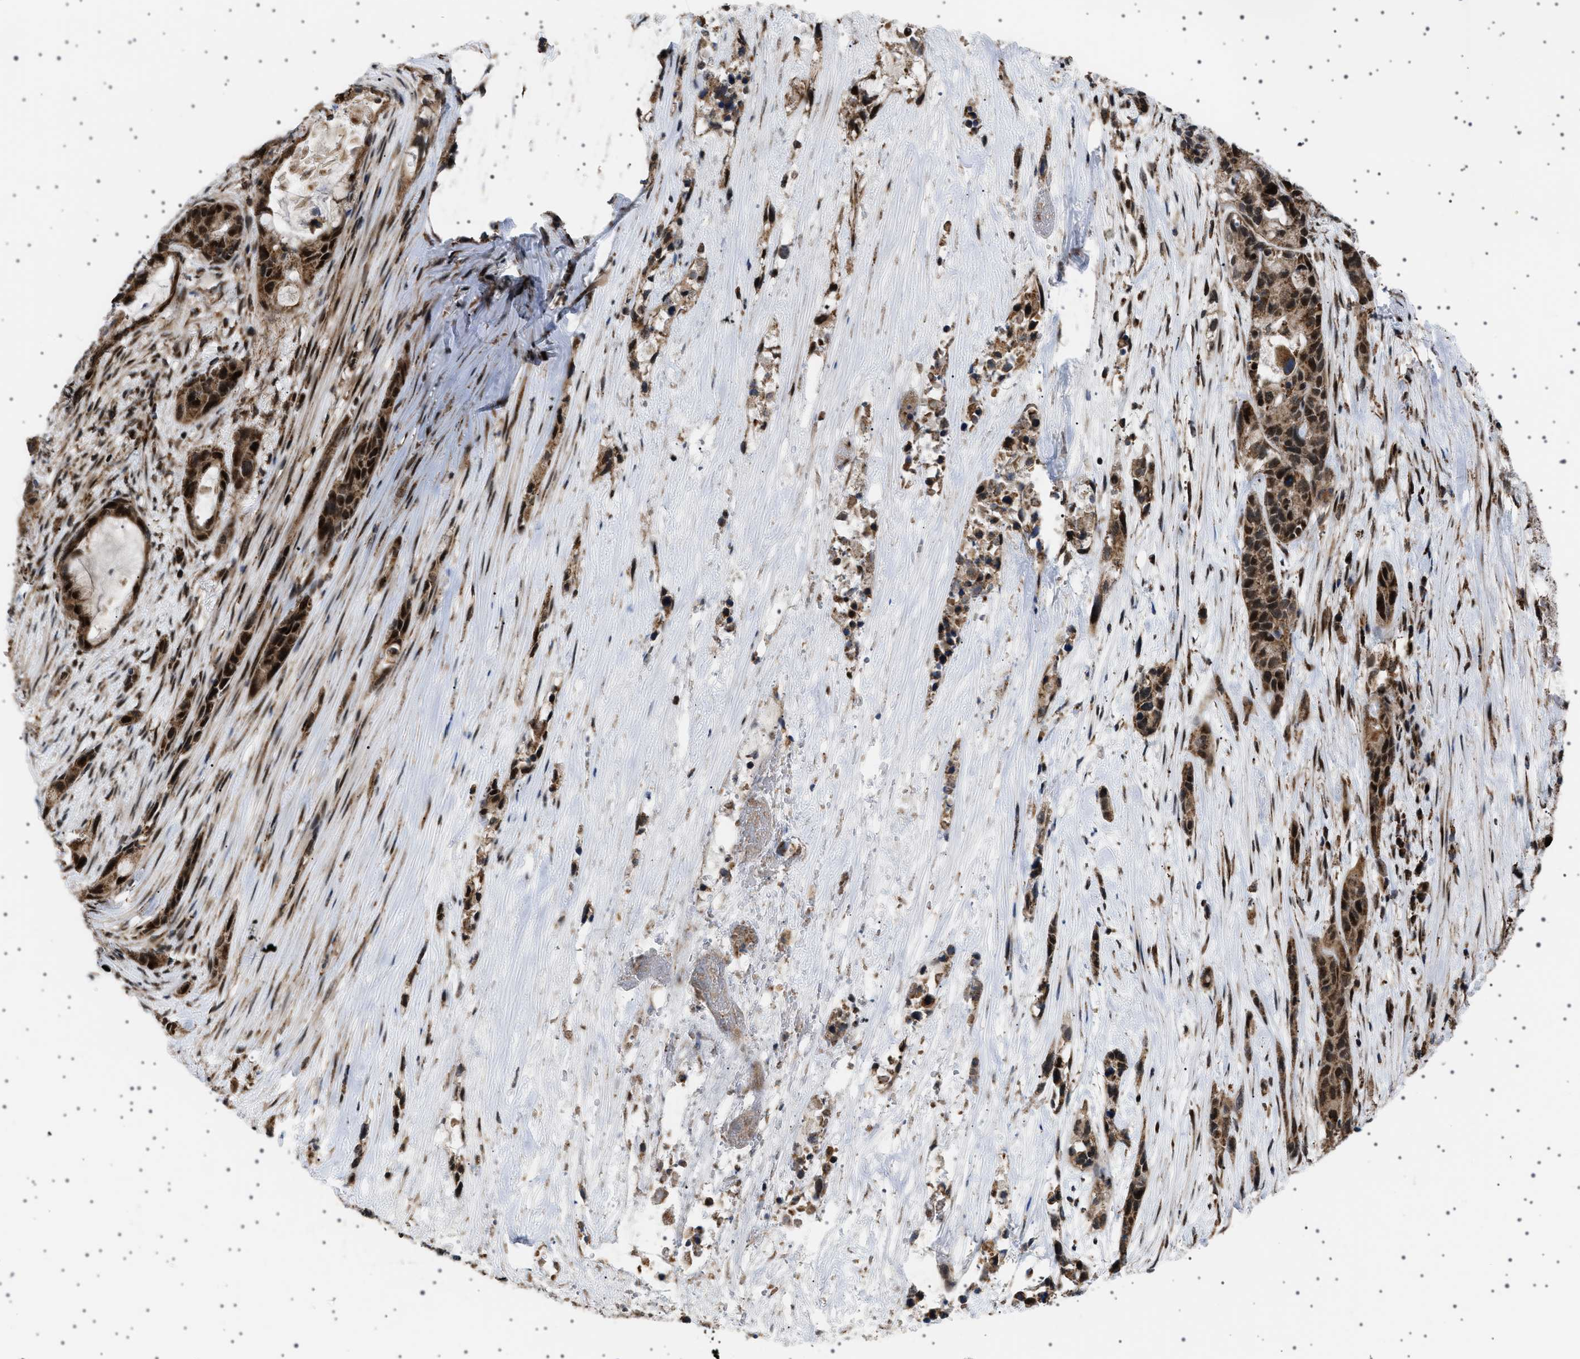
{"staining": {"intensity": "strong", "quantity": ">75%", "location": "cytoplasmic/membranous,nuclear"}, "tissue": "pancreatic cancer", "cell_type": "Tumor cells", "image_type": "cancer", "snomed": [{"axis": "morphology", "description": "Adenocarcinoma, NOS"}, {"axis": "topography", "description": "Pancreas"}], "caption": "Protein staining shows strong cytoplasmic/membranous and nuclear expression in approximately >75% of tumor cells in pancreatic adenocarcinoma.", "gene": "MELK", "patient": {"sex": "male", "age": 53}}